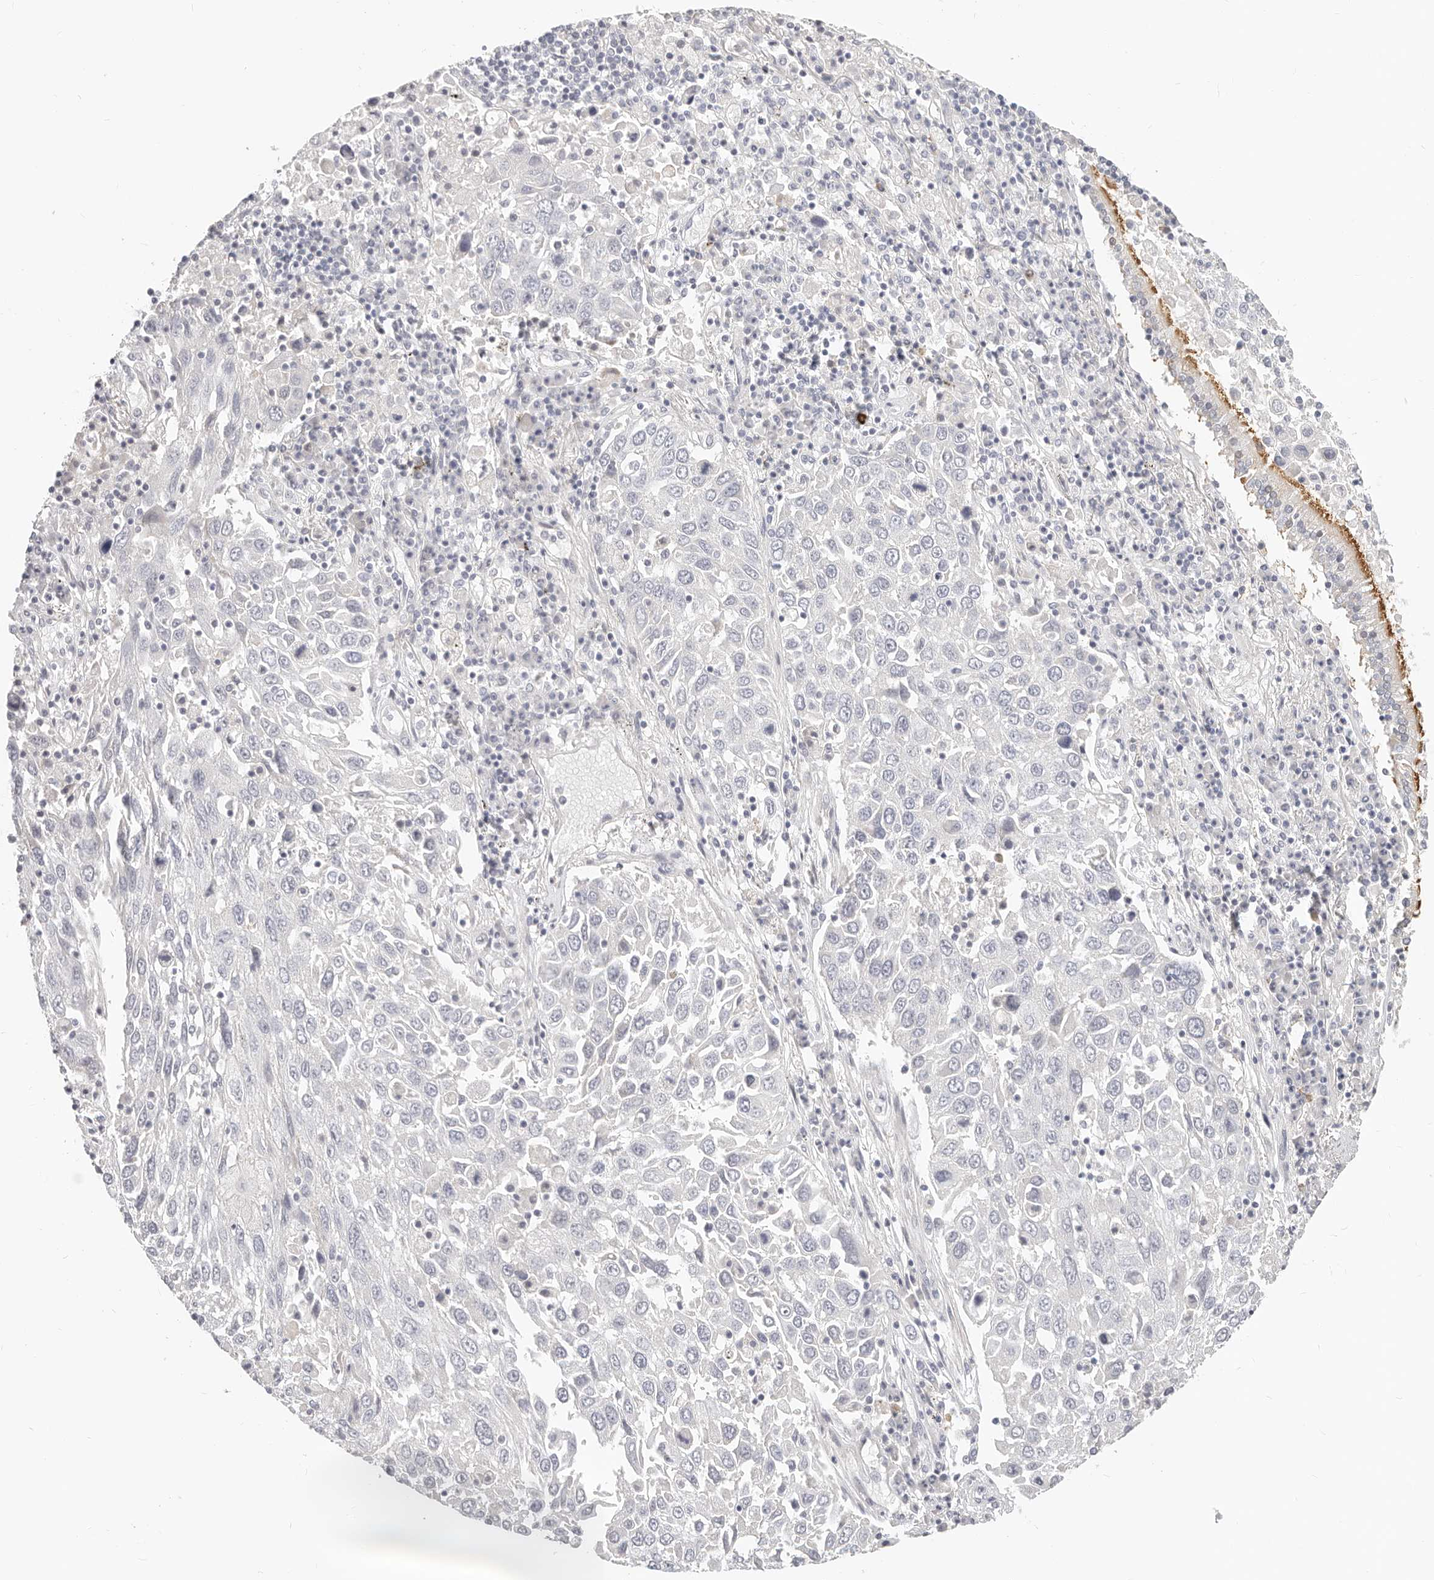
{"staining": {"intensity": "negative", "quantity": "none", "location": "none"}, "tissue": "lung cancer", "cell_type": "Tumor cells", "image_type": "cancer", "snomed": [{"axis": "morphology", "description": "Squamous cell carcinoma, NOS"}, {"axis": "topography", "description": "Lung"}], "caption": "Photomicrograph shows no protein expression in tumor cells of lung squamous cell carcinoma tissue.", "gene": "DTNBP1", "patient": {"sex": "male", "age": 65}}